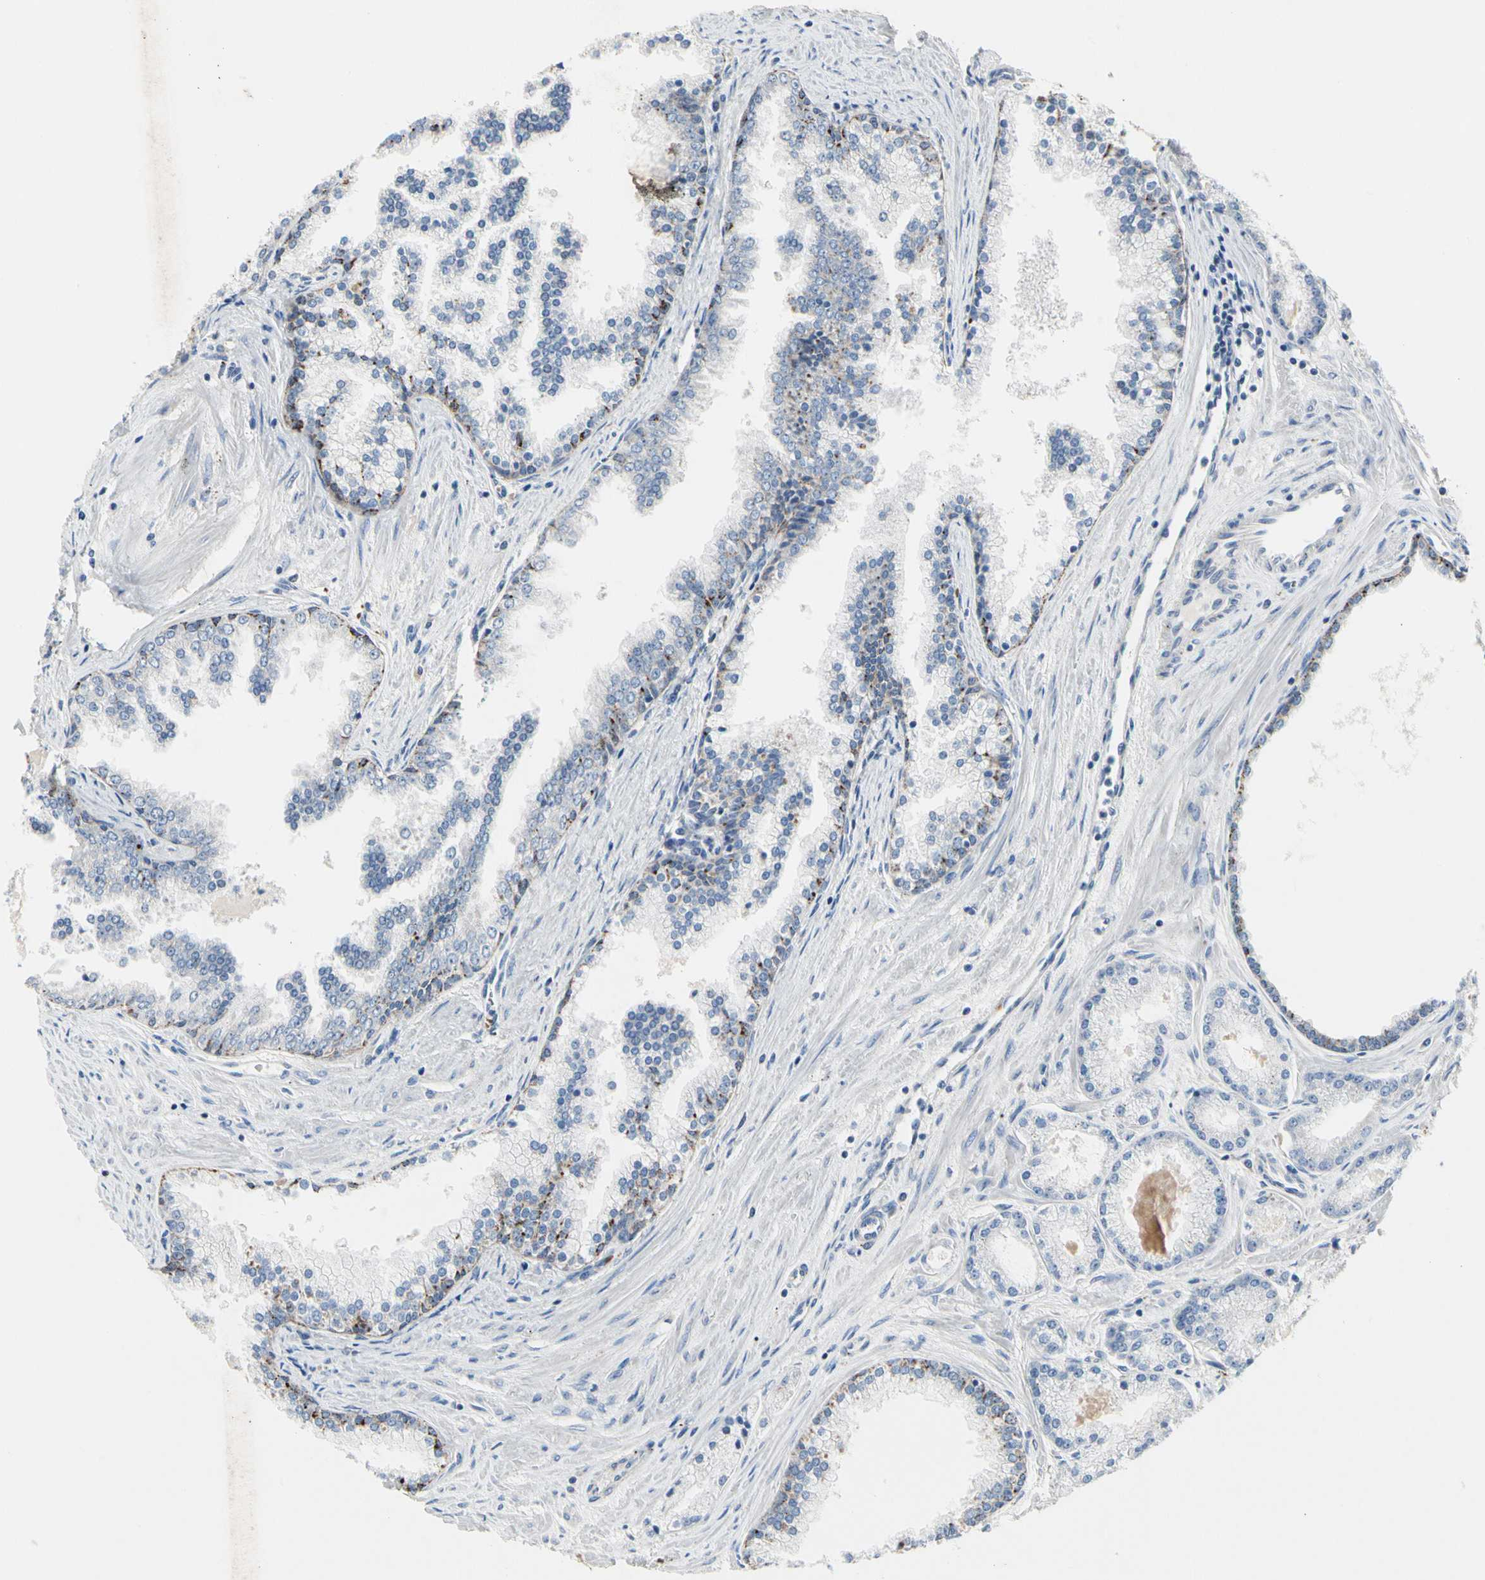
{"staining": {"intensity": "negative", "quantity": "none", "location": "none"}, "tissue": "prostate cancer", "cell_type": "Tumor cells", "image_type": "cancer", "snomed": [{"axis": "morphology", "description": "Adenocarcinoma, High grade"}, {"axis": "topography", "description": "Prostate"}], "caption": "DAB immunohistochemical staining of prostate cancer demonstrates no significant positivity in tumor cells.", "gene": "RETSAT", "patient": {"sex": "male", "age": 61}}